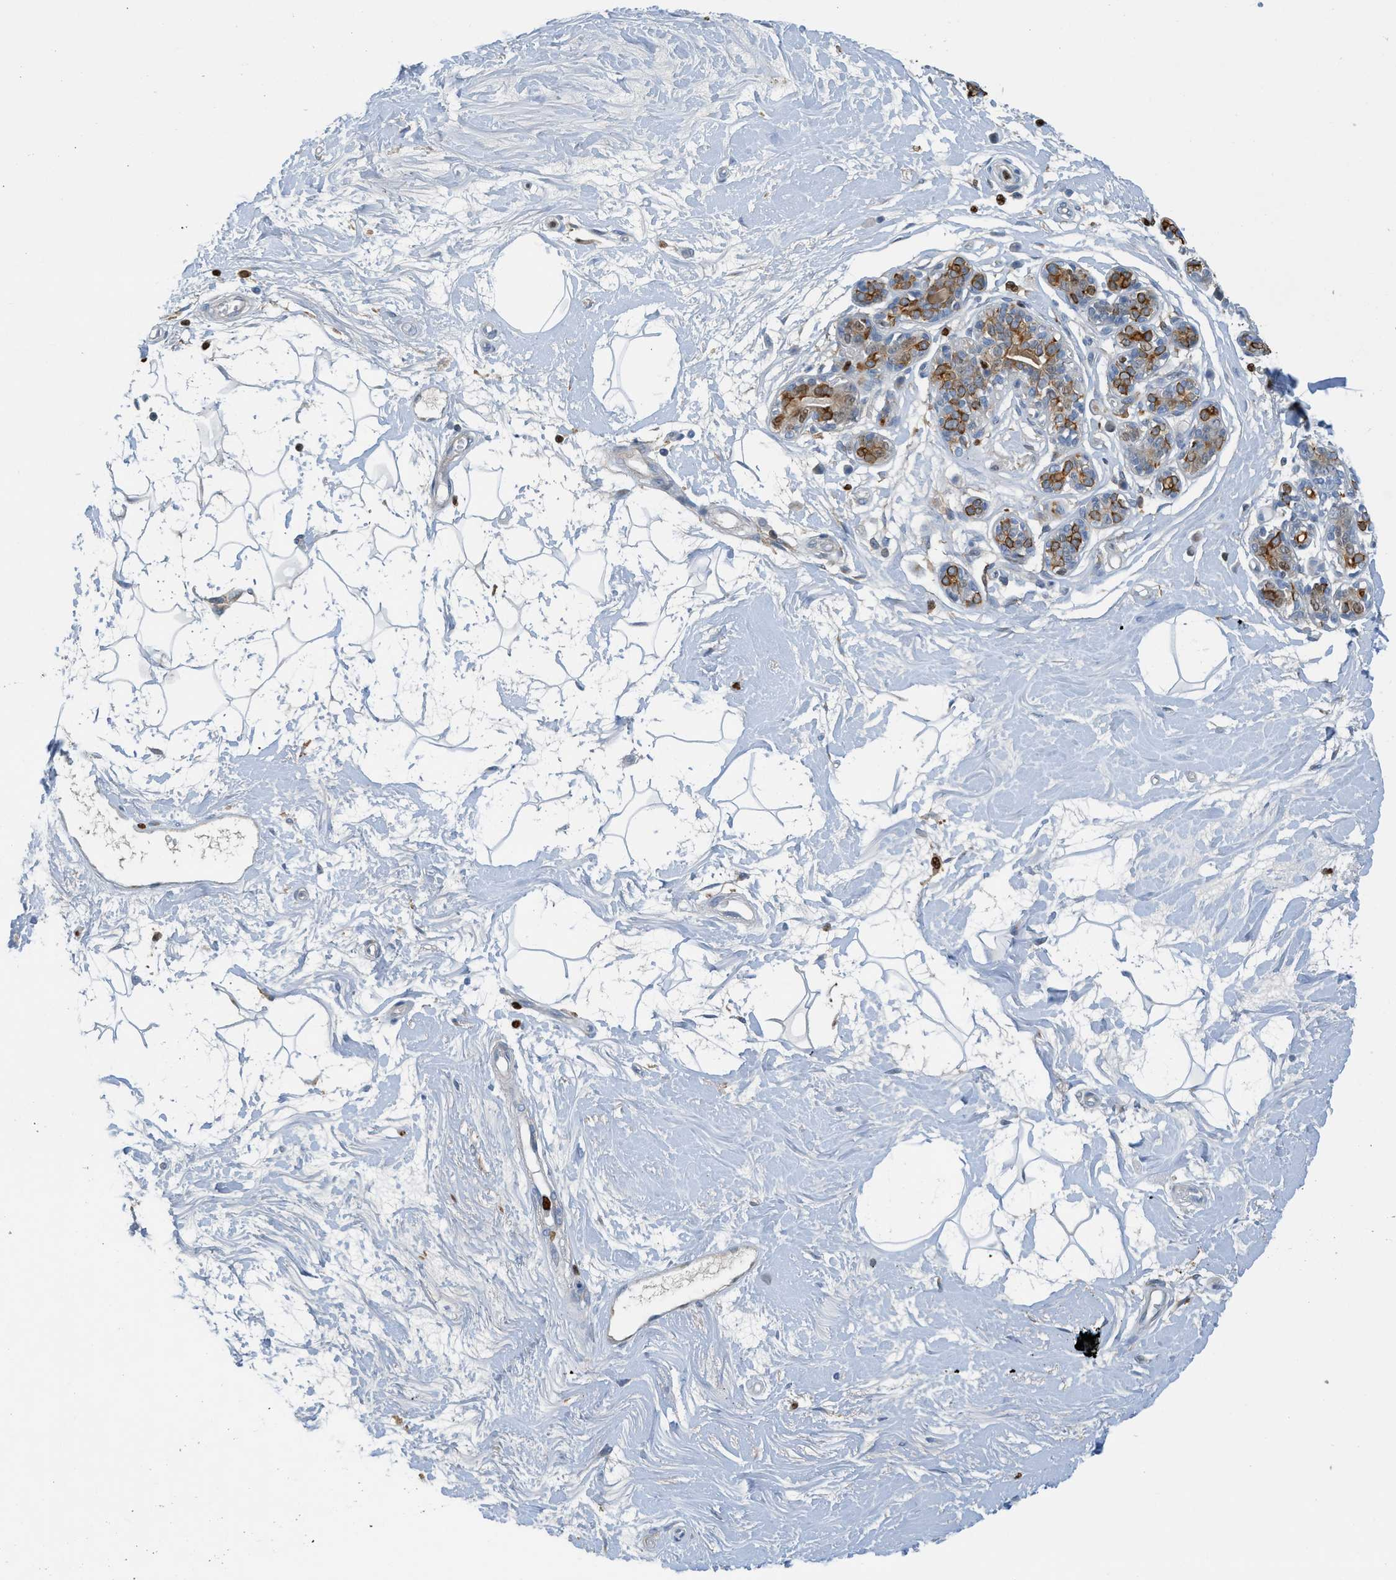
{"staining": {"intensity": "negative", "quantity": "none", "location": "none"}, "tissue": "breast", "cell_type": "Adipocytes", "image_type": "normal", "snomed": [{"axis": "morphology", "description": "Normal tissue, NOS"}, {"axis": "morphology", "description": "Lobular carcinoma"}, {"axis": "topography", "description": "Breast"}], "caption": "IHC histopathology image of normal human breast stained for a protein (brown), which demonstrates no staining in adipocytes.", "gene": "SH3D19", "patient": {"sex": "female", "age": 59}}